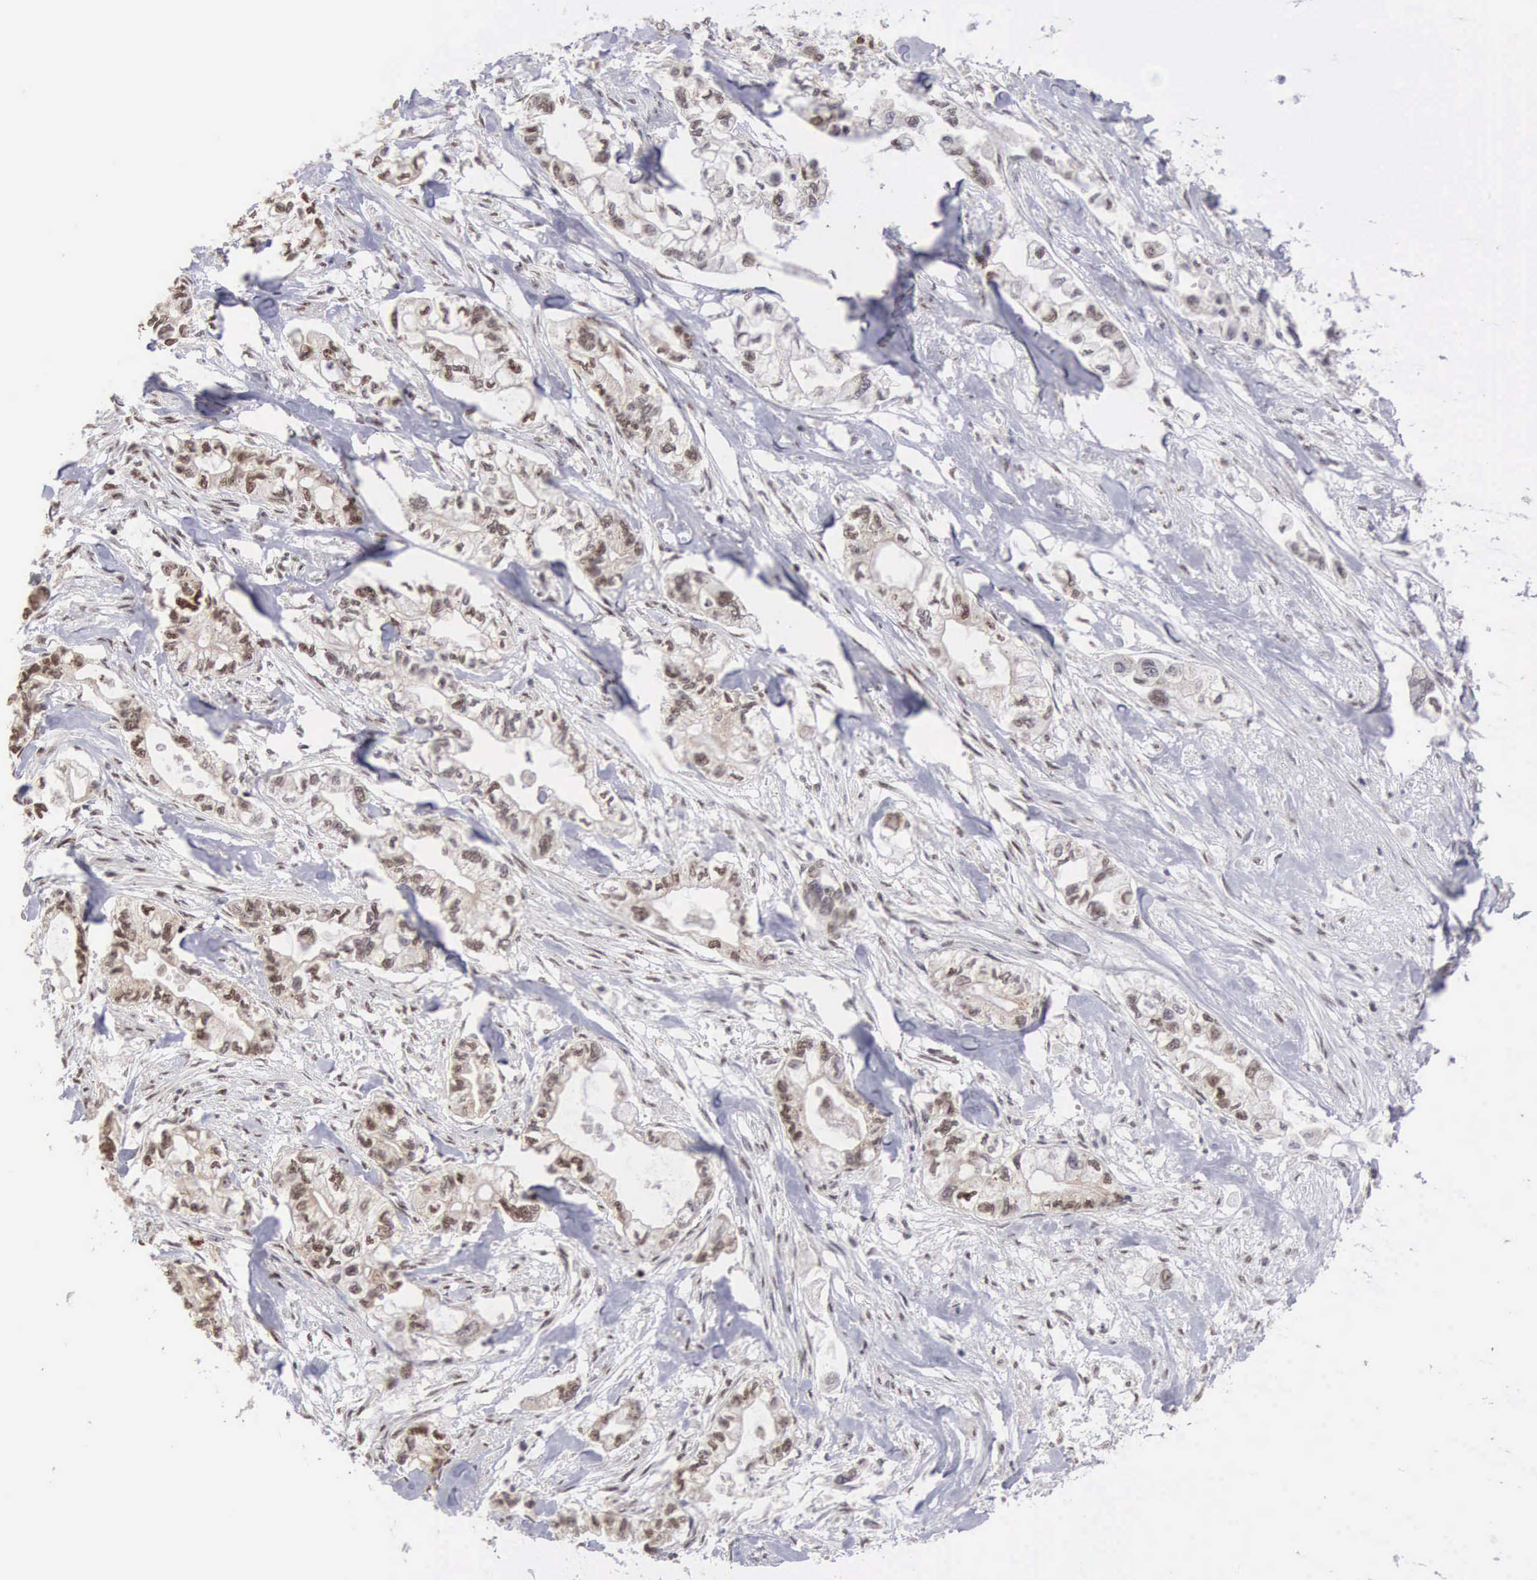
{"staining": {"intensity": "weak", "quantity": "25%-75%", "location": "nuclear"}, "tissue": "pancreatic cancer", "cell_type": "Tumor cells", "image_type": "cancer", "snomed": [{"axis": "morphology", "description": "Adenocarcinoma, NOS"}, {"axis": "topography", "description": "Pancreas"}], "caption": "Pancreatic adenocarcinoma stained with a protein marker displays weak staining in tumor cells.", "gene": "HTATSF1", "patient": {"sex": "male", "age": 79}}